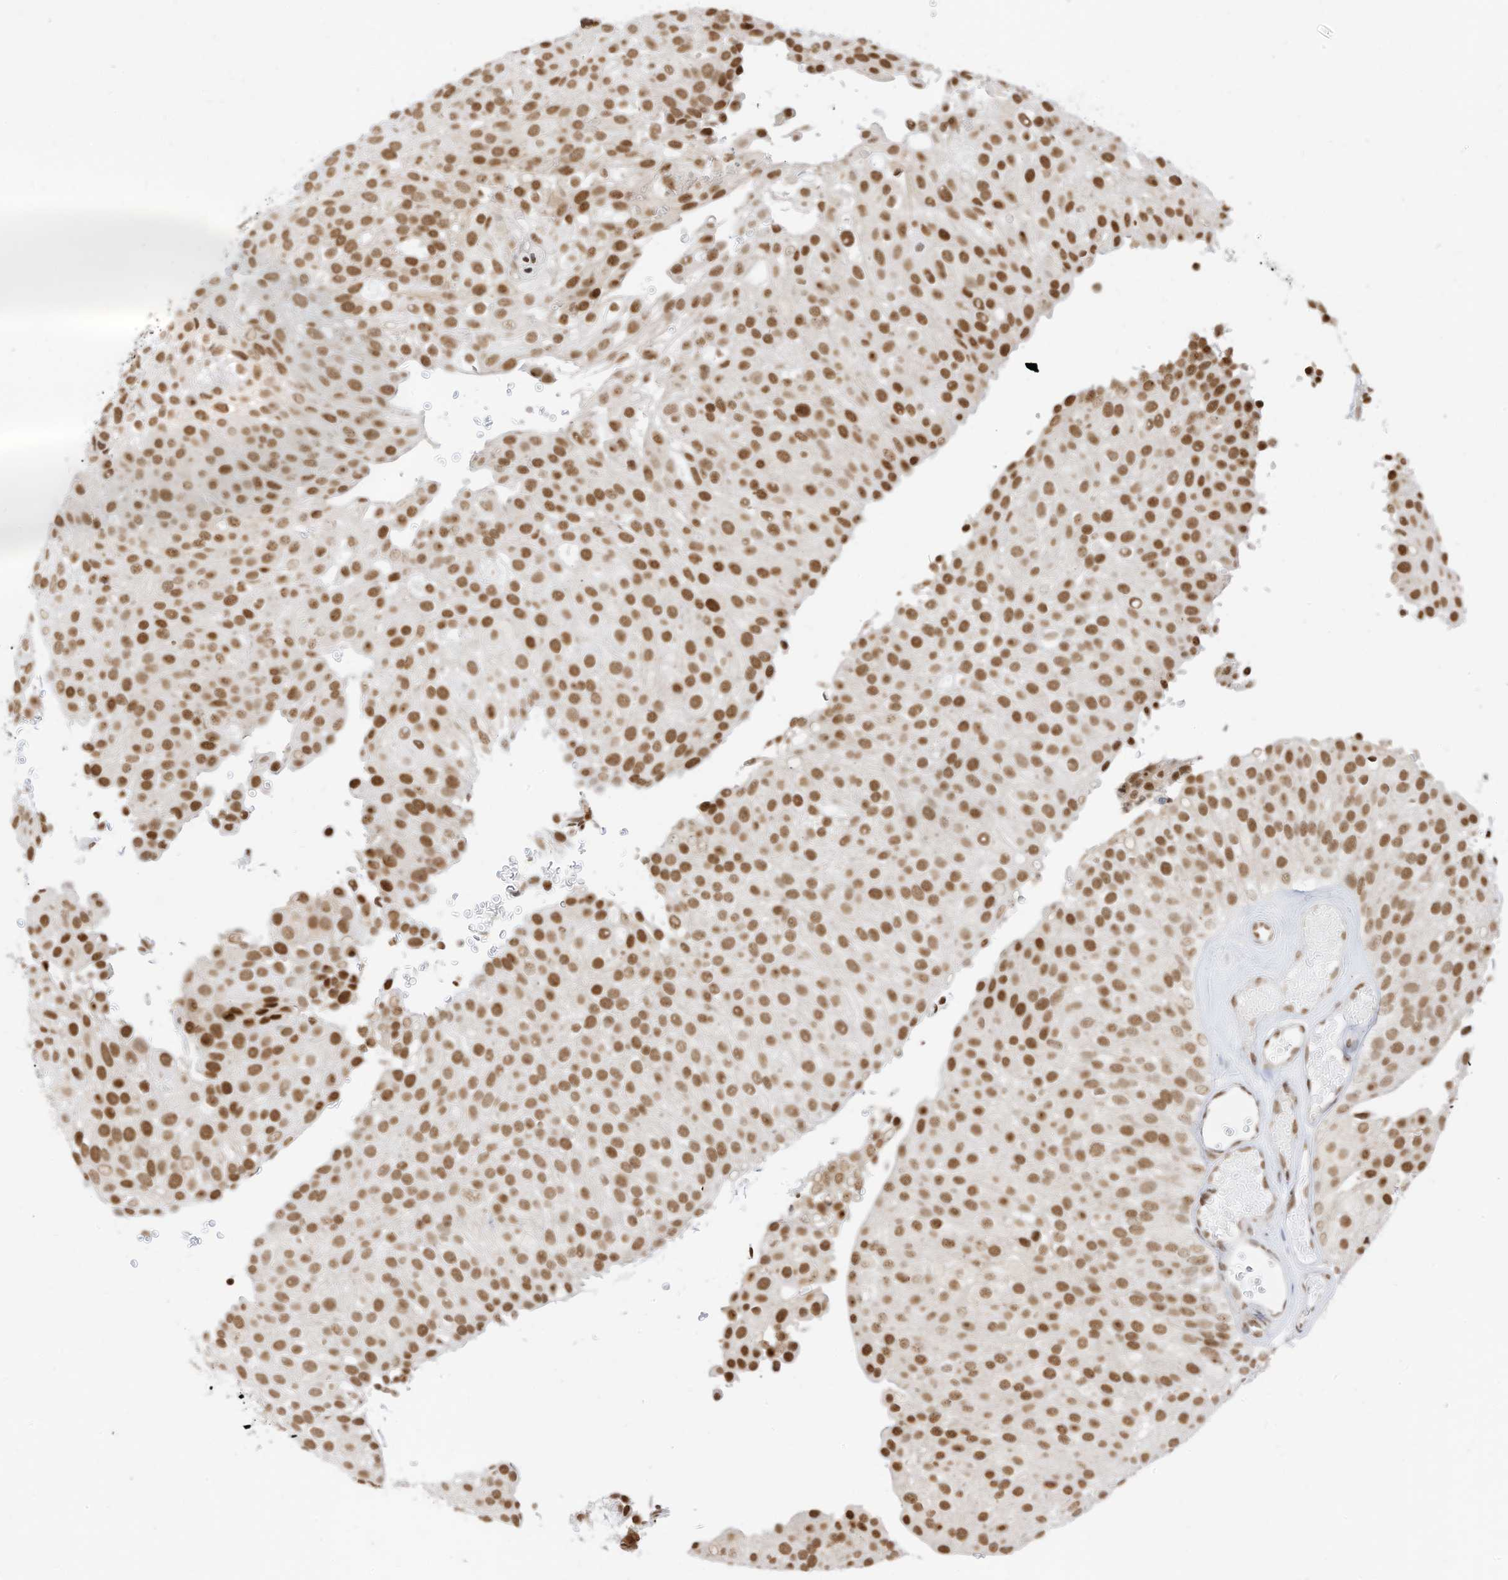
{"staining": {"intensity": "moderate", "quantity": ">75%", "location": "nuclear"}, "tissue": "urothelial cancer", "cell_type": "Tumor cells", "image_type": "cancer", "snomed": [{"axis": "morphology", "description": "Urothelial carcinoma, Low grade"}, {"axis": "topography", "description": "Urinary bladder"}], "caption": "The image exhibits immunohistochemical staining of urothelial carcinoma (low-grade). There is moderate nuclear expression is identified in about >75% of tumor cells.", "gene": "SMARCA2", "patient": {"sex": "male", "age": 78}}